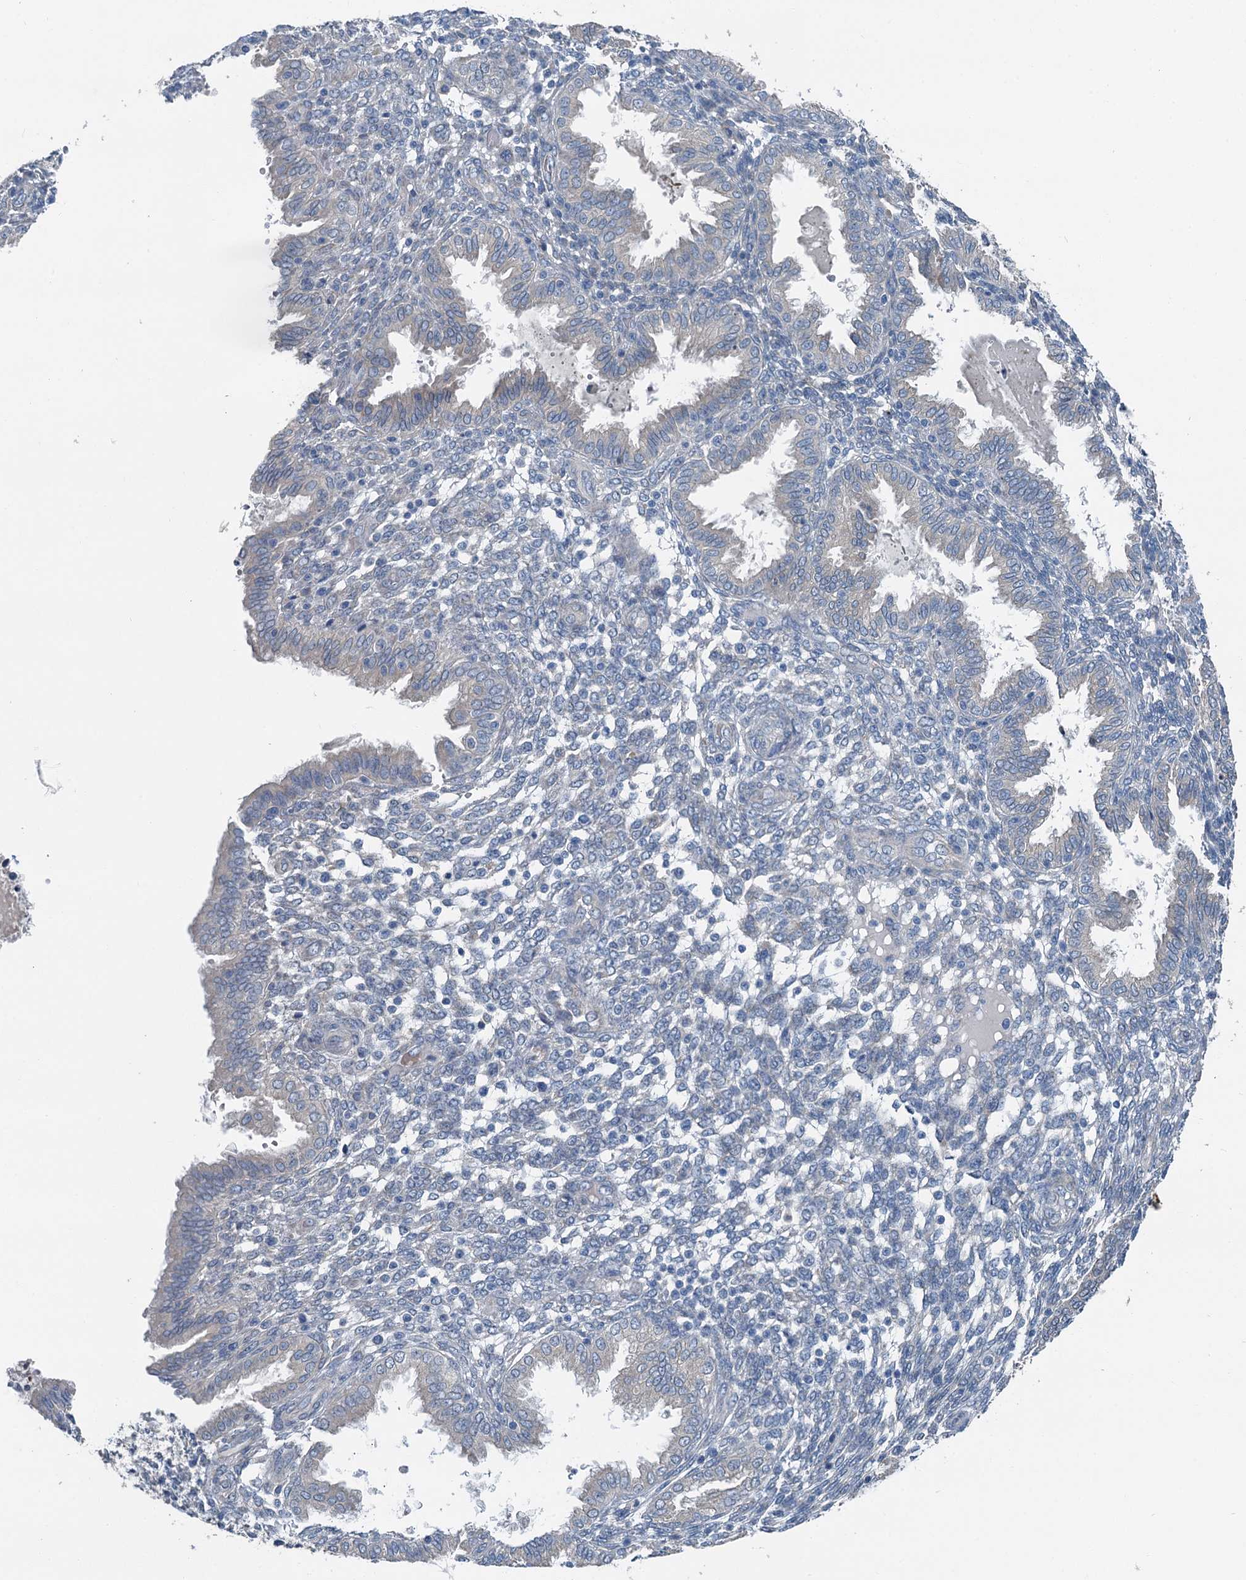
{"staining": {"intensity": "negative", "quantity": "none", "location": "none"}, "tissue": "endometrium", "cell_type": "Cells in endometrial stroma", "image_type": "normal", "snomed": [{"axis": "morphology", "description": "Normal tissue, NOS"}, {"axis": "topography", "description": "Endometrium"}], "caption": "DAB immunohistochemical staining of benign human endometrium reveals no significant positivity in cells in endometrial stroma.", "gene": "C6orf120", "patient": {"sex": "female", "age": 33}}